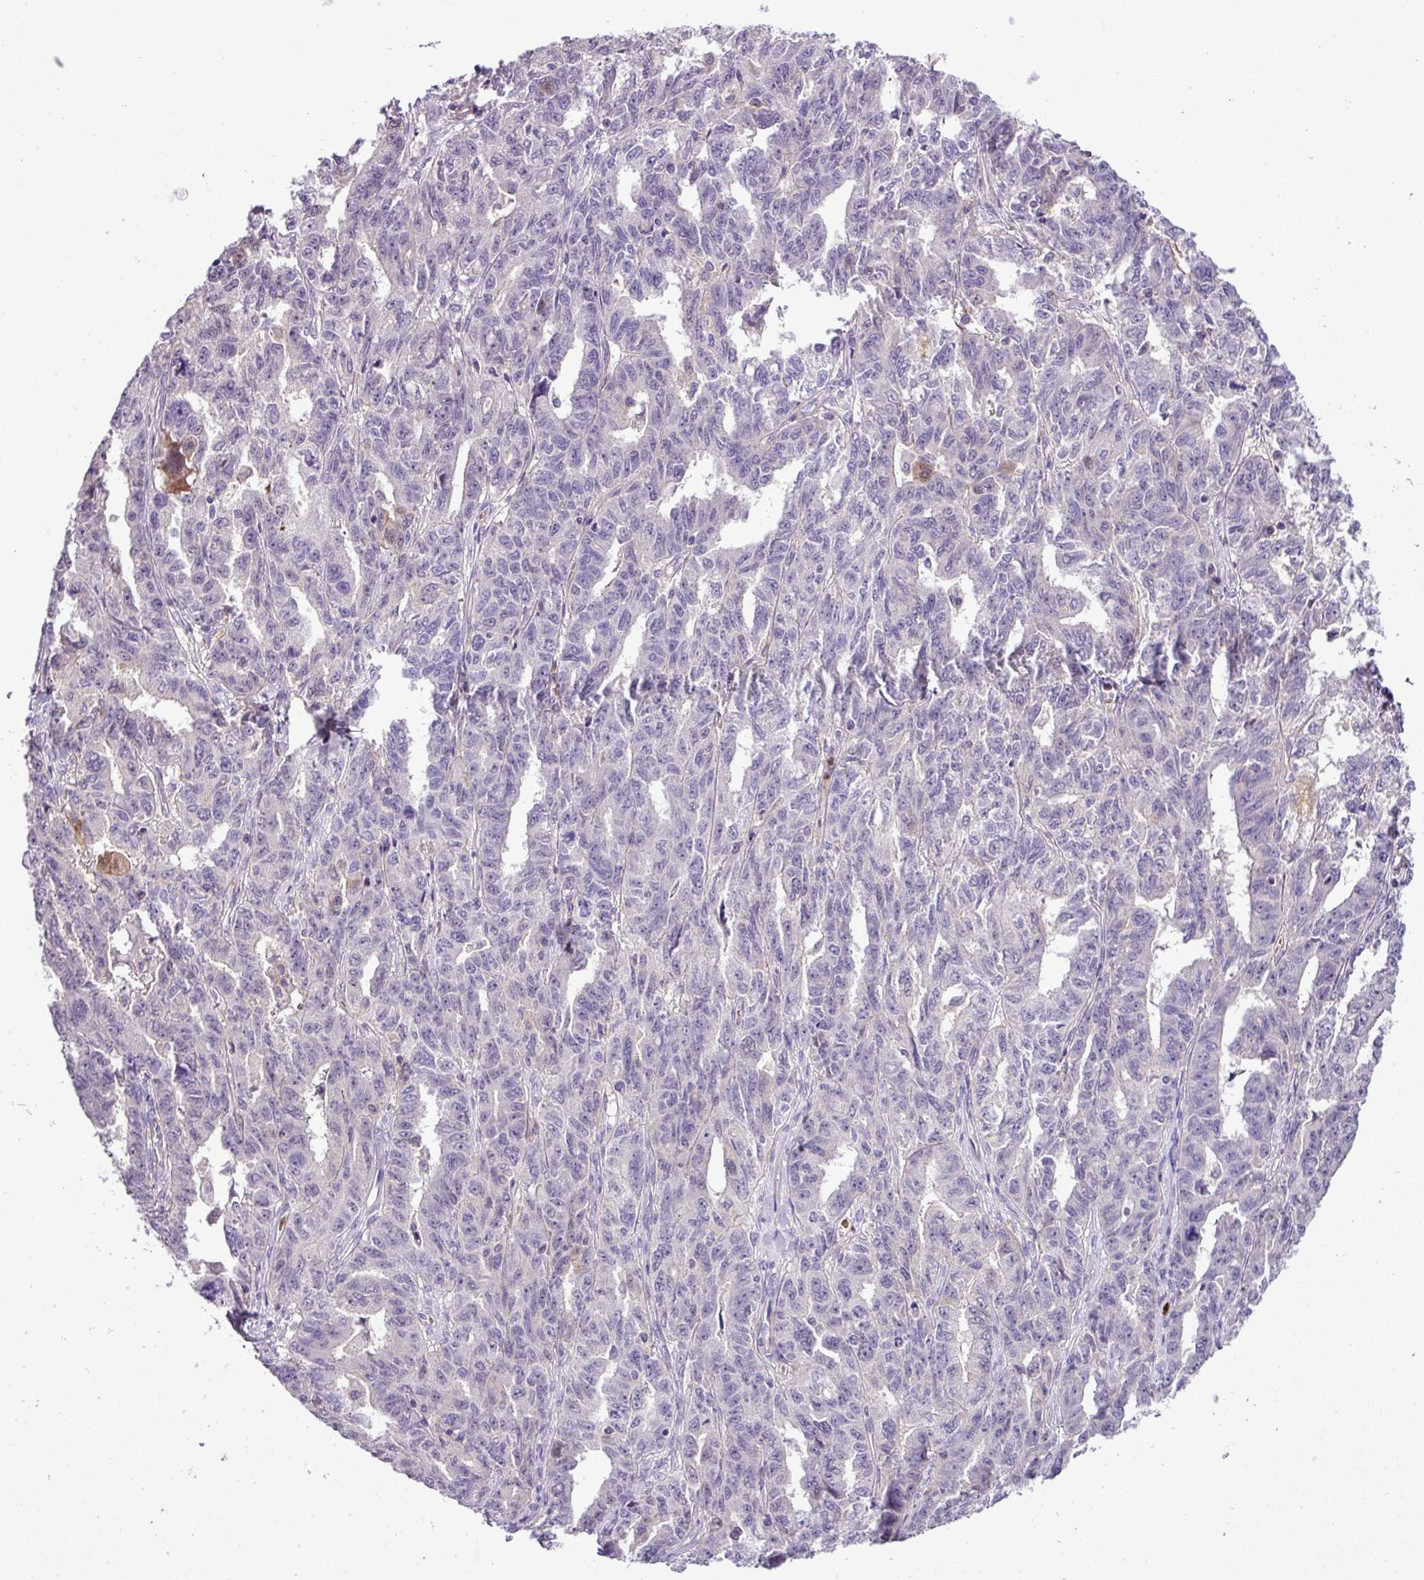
{"staining": {"intensity": "negative", "quantity": "none", "location": "none"}, "tissue": "ovarian cancer", "cell_type": "Tumor cells", "image_type": "cancer", "snomed": [{"axis": "morphology", "description": "Adenocarcinoma, NOS"}, {"axis": "morphology", "description": "Carcinoma, endometroid"}, {"axis": "topography", "description": "Ovary"}], "caption": "Ovarian endometroid carcinoma was stained to show a protein in brown. There is no significant expression in tumor cells.", "gene": "NBEAL2", "patient": {"sex": "female", "age": 72}}